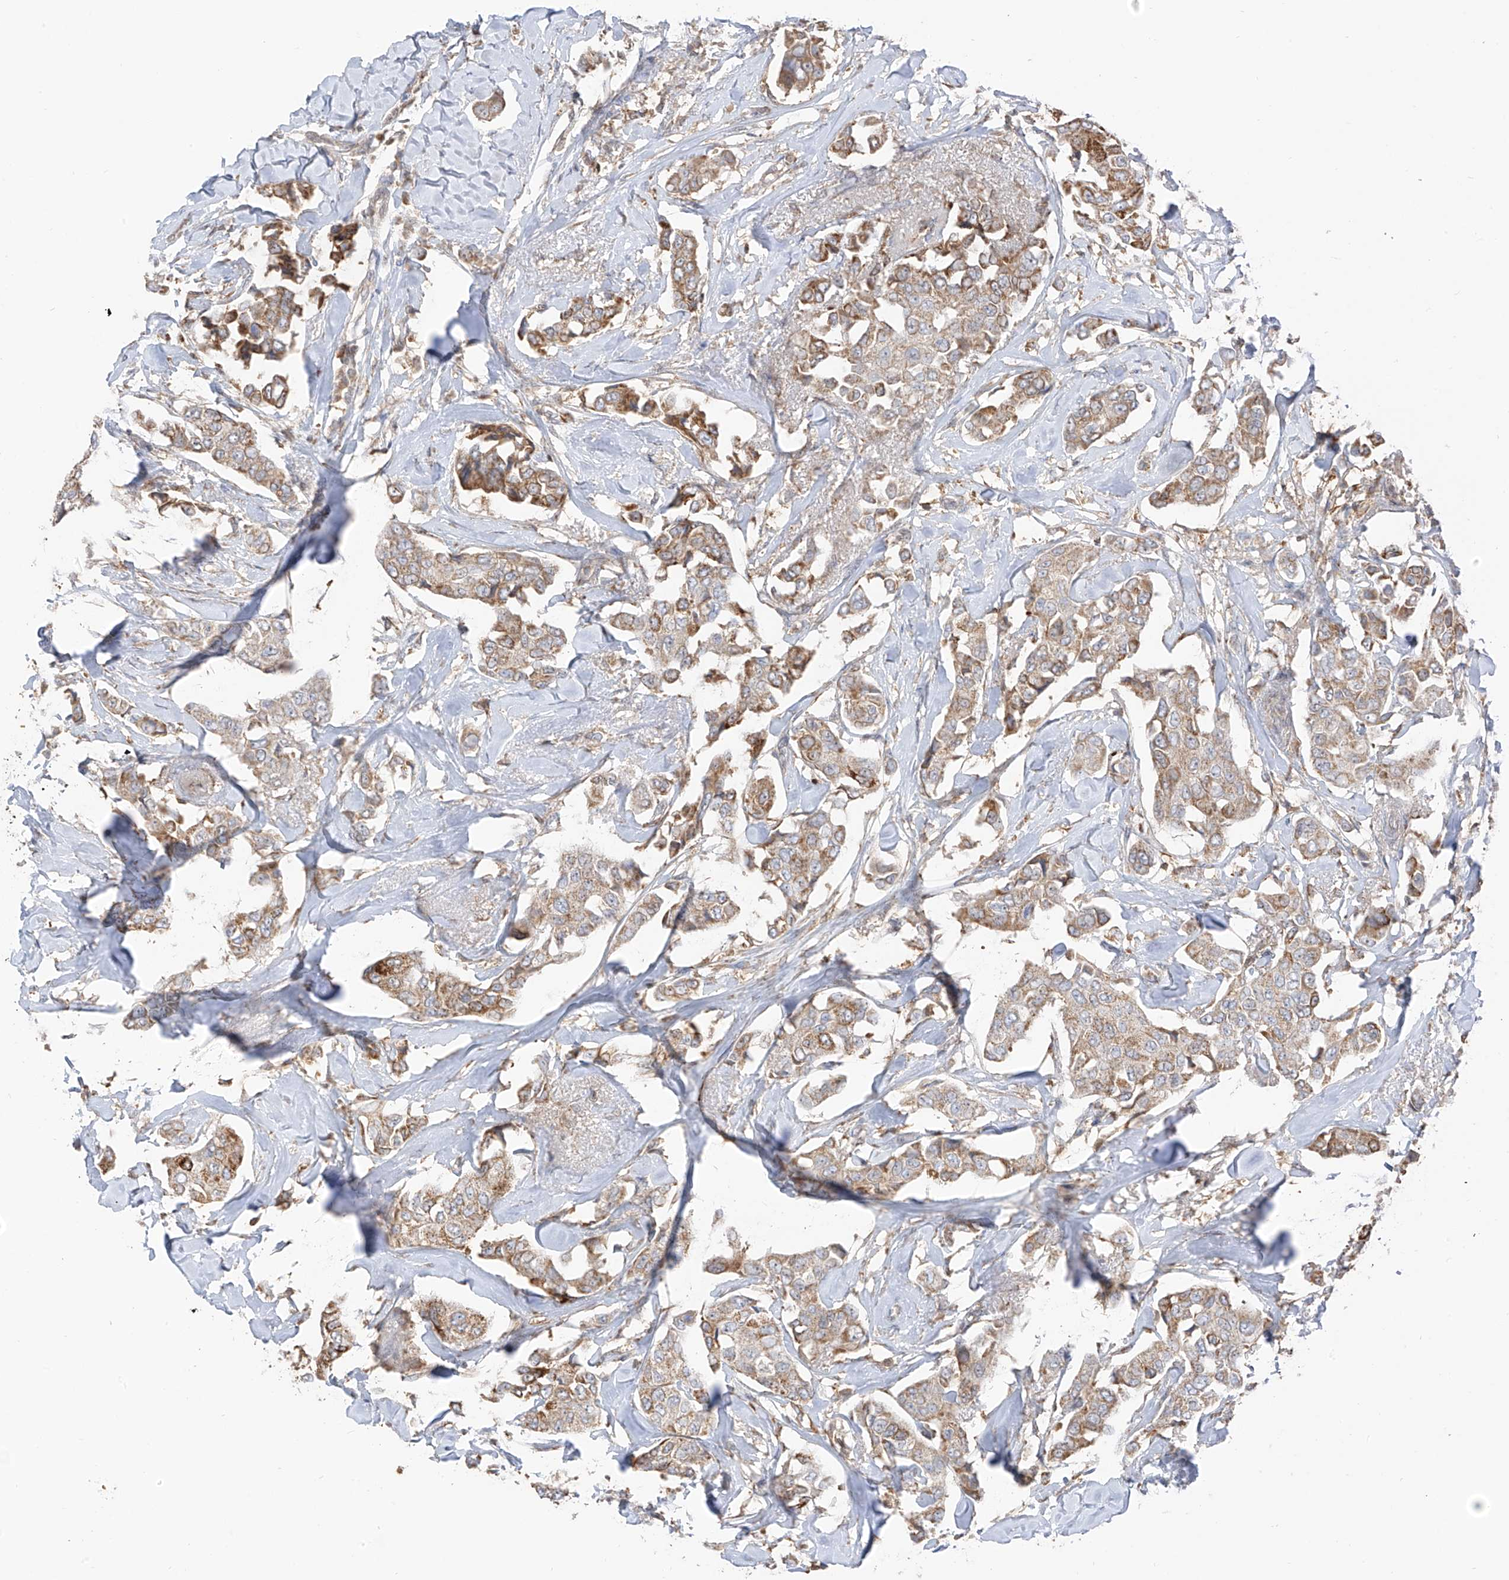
{"staining": {"intensity": "moderate", "quantity": ">75%", "location": "cytoplasmic/membranous"}, "tissue": "breast cancer", "cell_type": "Tumor cells", "image_type": "cancer", "snomed": [{"axis": "morphology", "description": "Duct carcinoma"}, {"axis": "topography", "description": "Breast"}], "caption": "Human invasive ductal carcinoma (breast) stained with a protein marker shows moderate staining in tumor cells.", "gene": "ETHE1", "patient": {"sex": "female", "age": 80}}